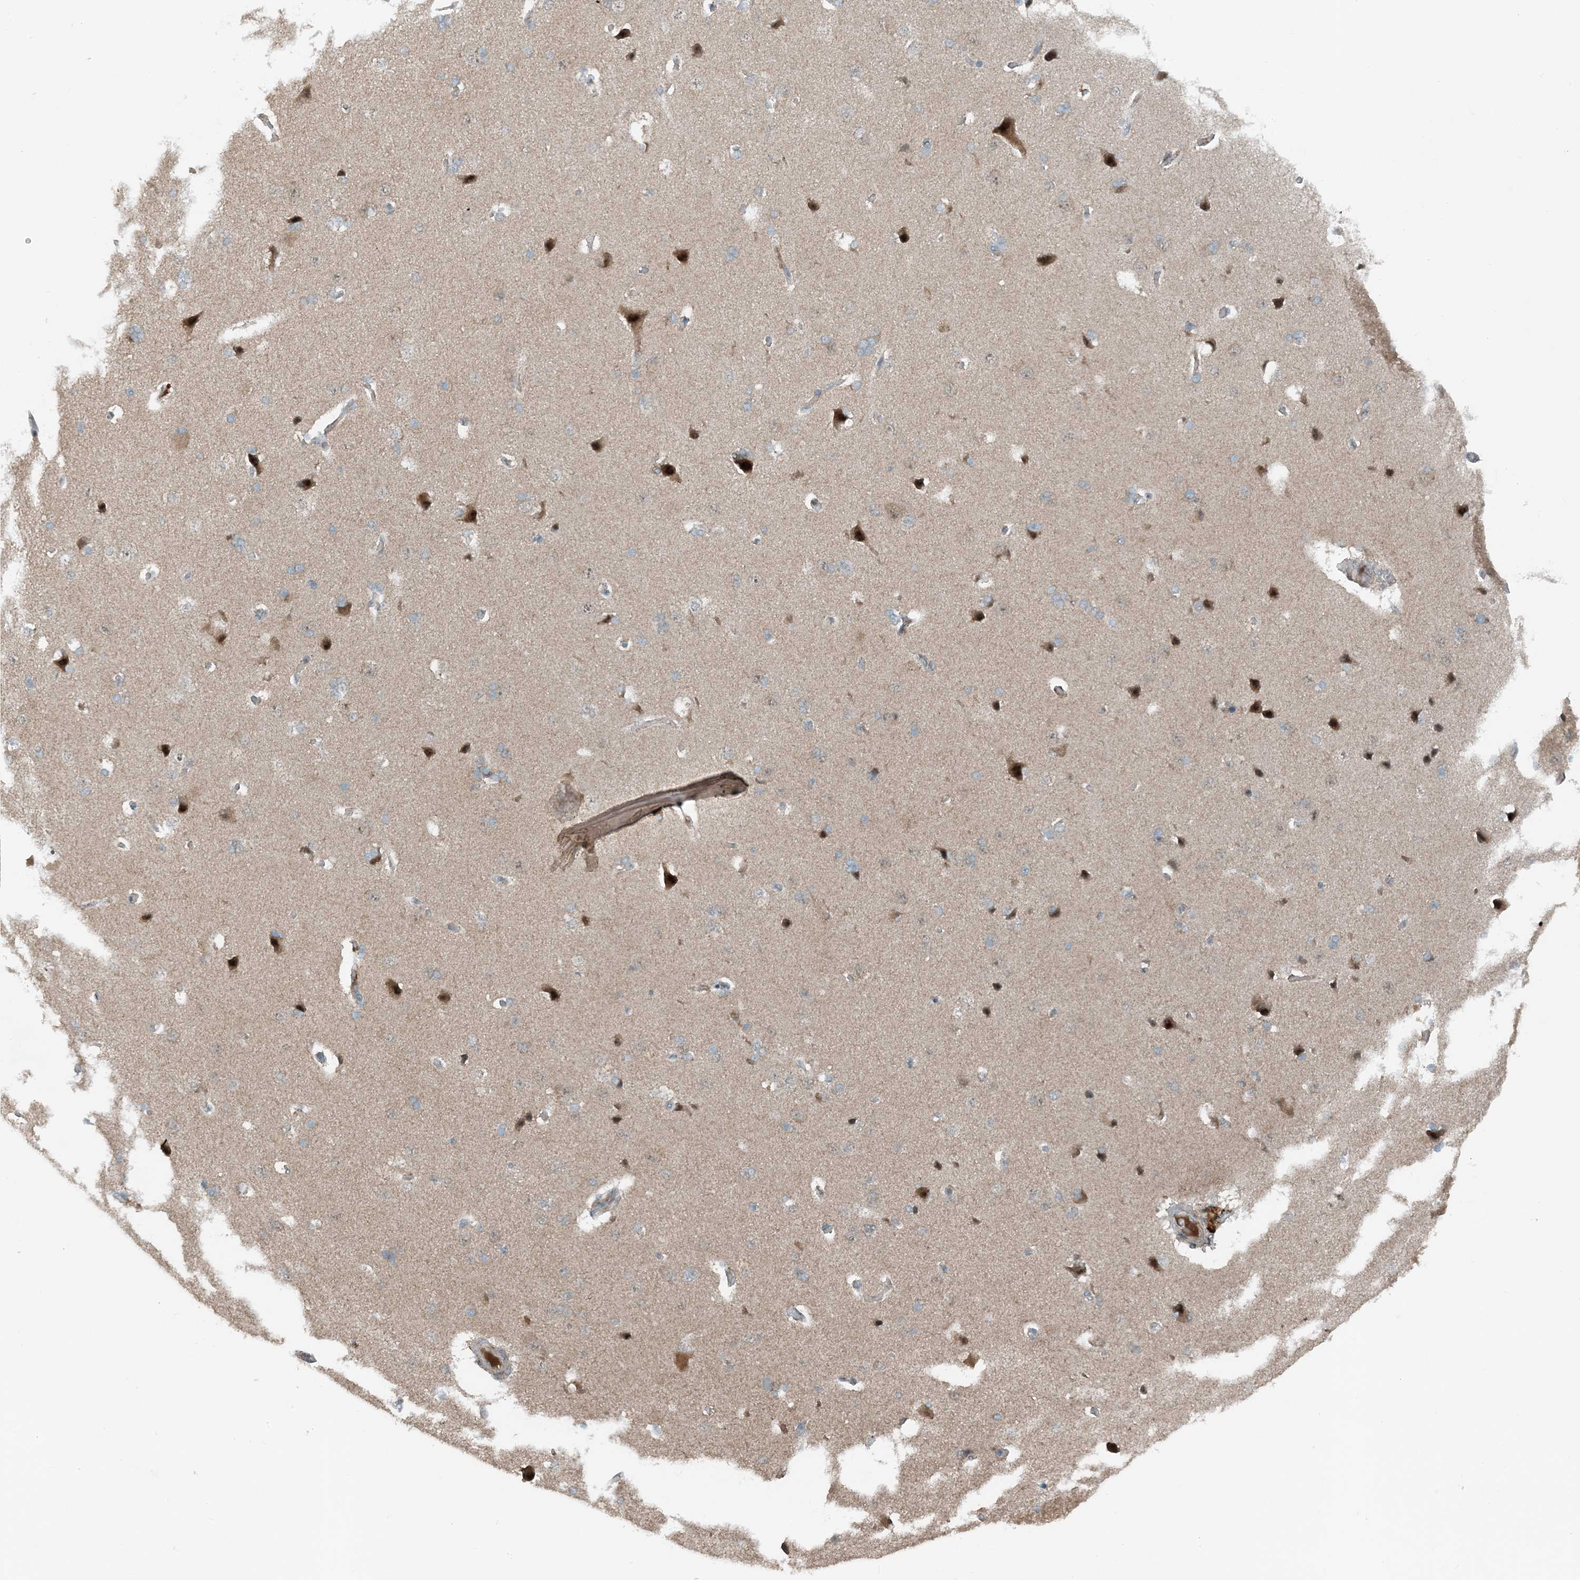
{"staining": {"intensity": "negative", "quantity": "none", "location": "none"}, "tissue": "cerebral cortex", "cell_type": "Endothelial cells", "image_type": "normal", "snomed": [{"axis": "morphology", "description": "Normal tissue, NOS"}, {"axis": "topography", "description": "Cerebral cortex"}], "caption": "Micrograph shows no protein positivity in endothelial cells of unremarkable cerebral cortex. (DAB IHC visualized using brightfield microscopy, high magnification).", "gene": "MITD1", "patient": {"sex": "male", "age": 62}}